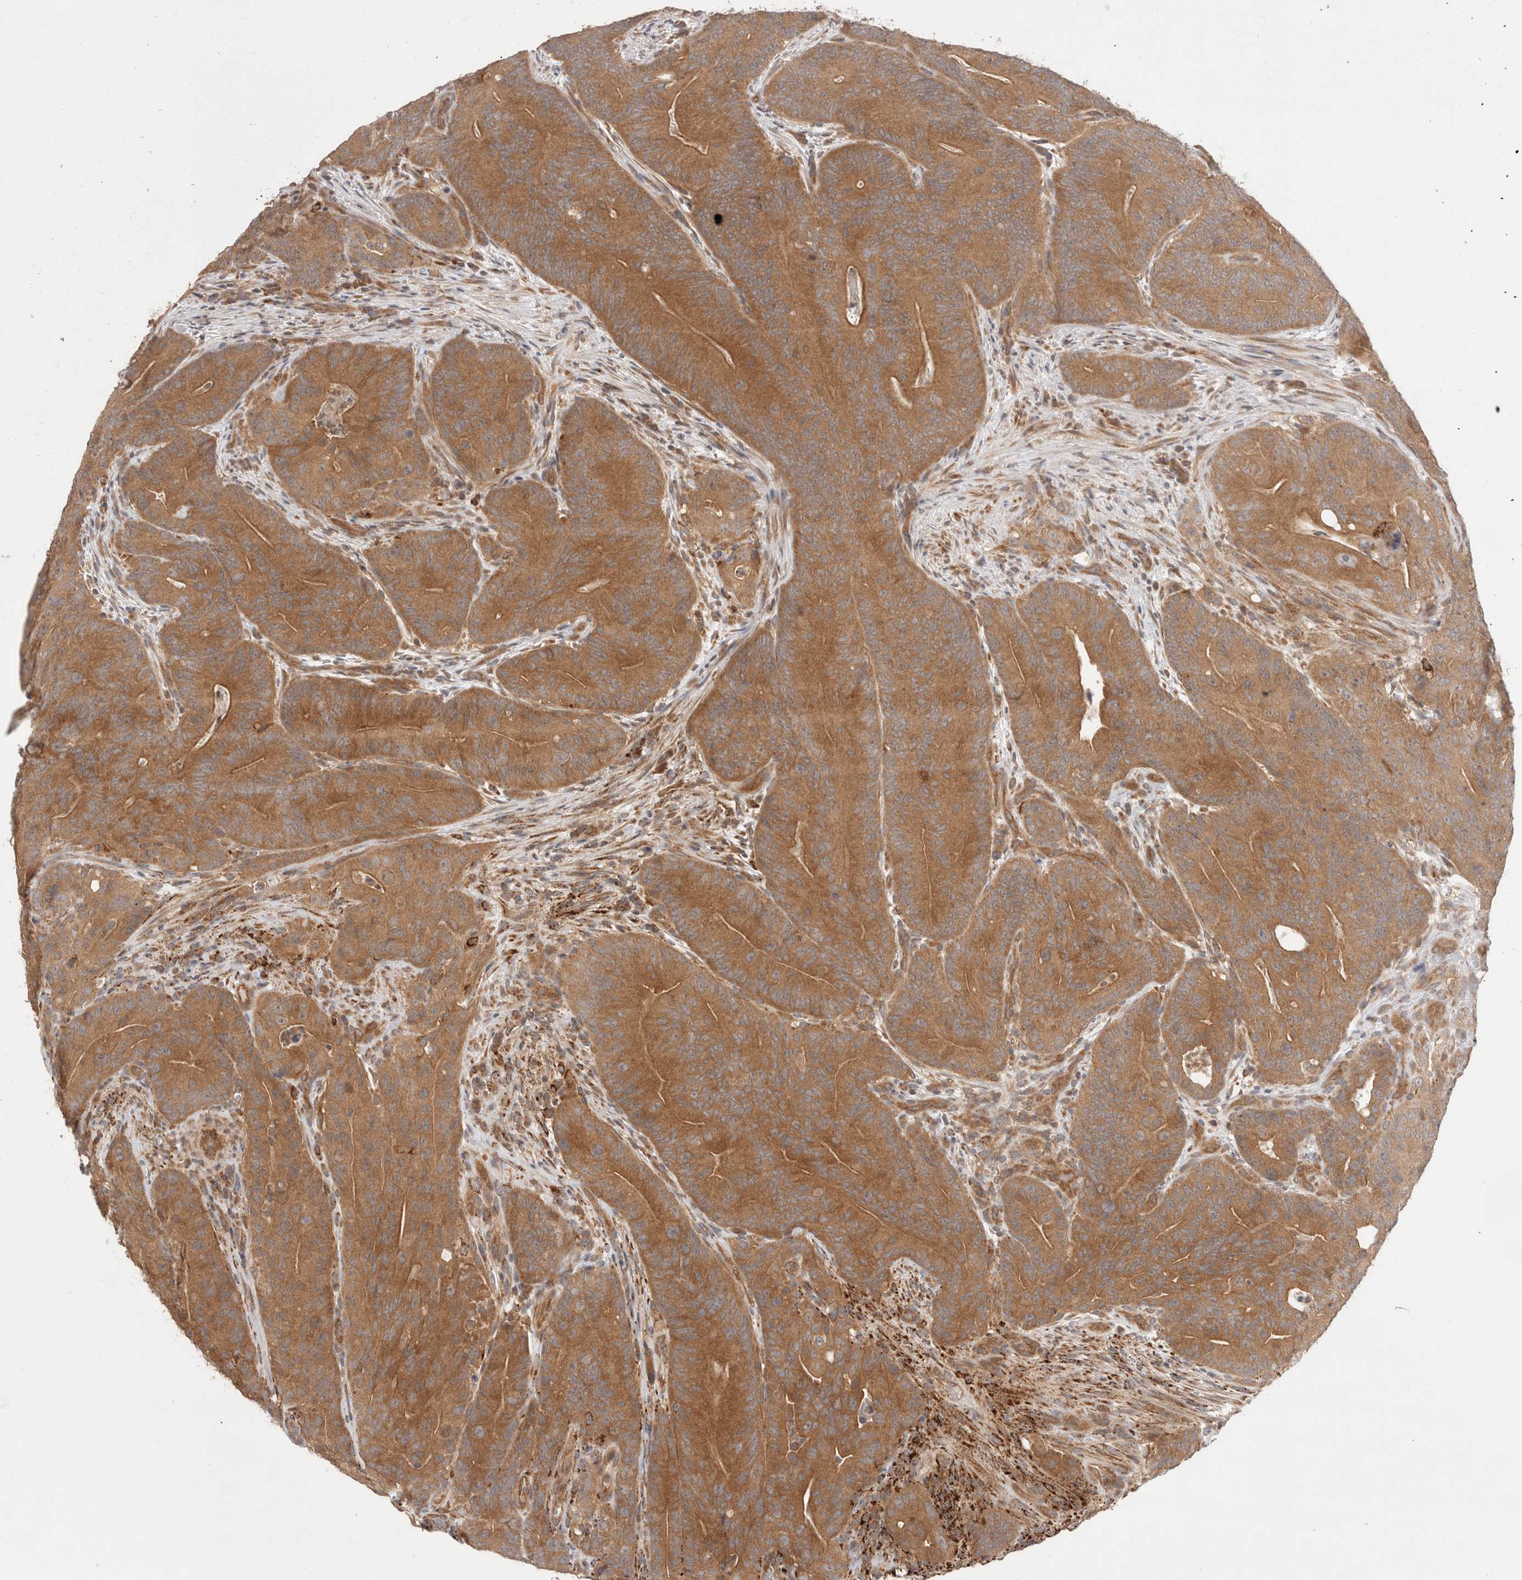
{"staining": {"intensity": "moderate", "quantity": ">75%", "location": "cytoplasmic/membranous"}, "tissue": "colorectal cancer", "cell_type": "Tumor cells", "image_type": "cancer", "snomed": [{"axis": "morphology", "description": "Normal tissue, NOS"}, {"axis": "topography", "description": "Colon"}], "caption": "Brown immunohistochemical staining in colorectal cancer exhibits moderate cytoplasmic/membranous staining in approximately >75% of tumor cells.", "gene": "HROB", "patient": {"sex": "female", "age": 82}}